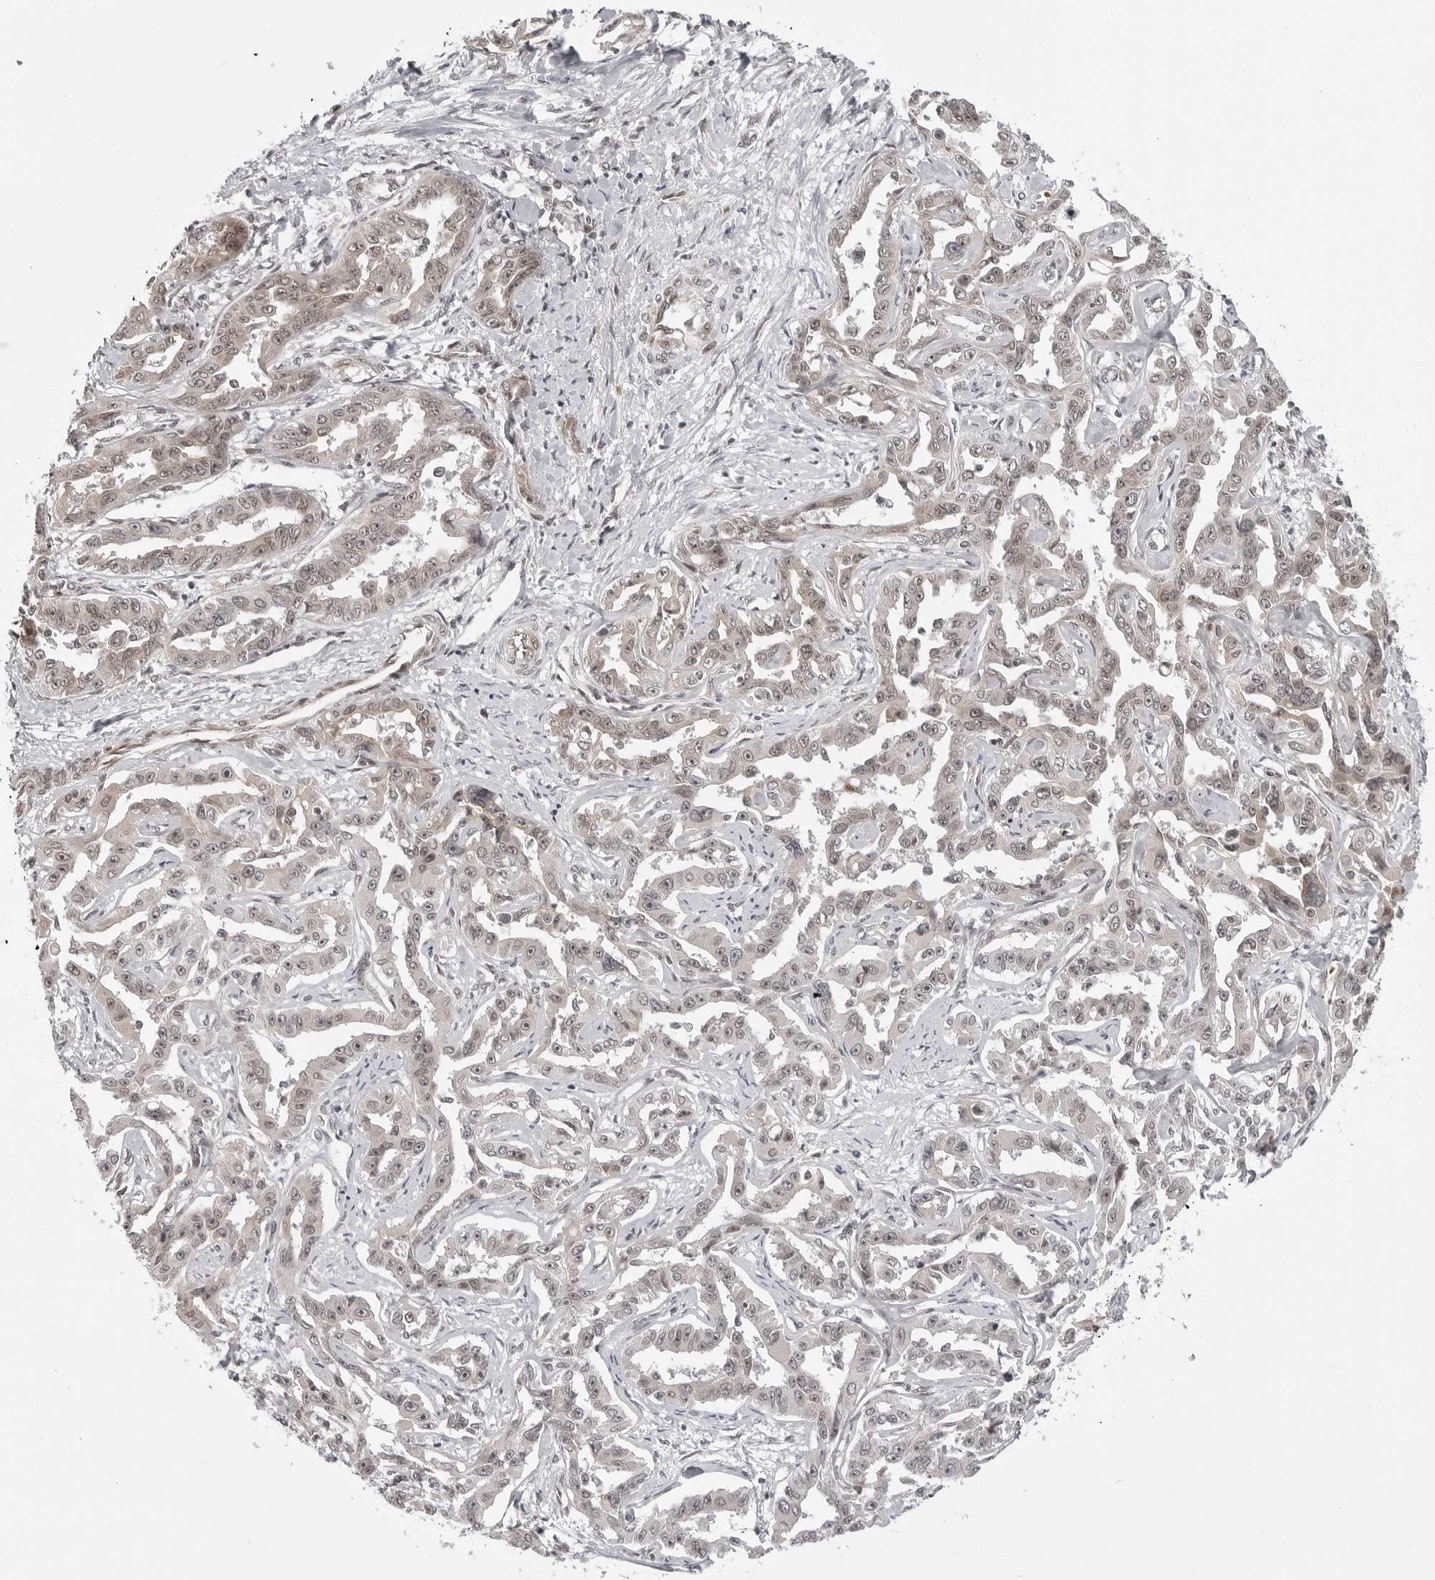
{"staining": {"intensity": "weak", "quantity": ">75%", "location": "nuclear"}, "tissue": "liver cancer", "cell_type": "Tumor cells", "image_type": "cancer", "snomed": [{"axis": "morphology", "description": "Cholangiocarcinoma"}, {"axis": "topography", "description": "Liver"}], "caption": "High-power microscopy captured an immunohistochemistry (IHC) photomicrograph of liver cancer, revealing weak nuclear expression in about >75% of tumor cells.", "gene": "PHF3", "patient": {"sex": "male", "age": 59}}